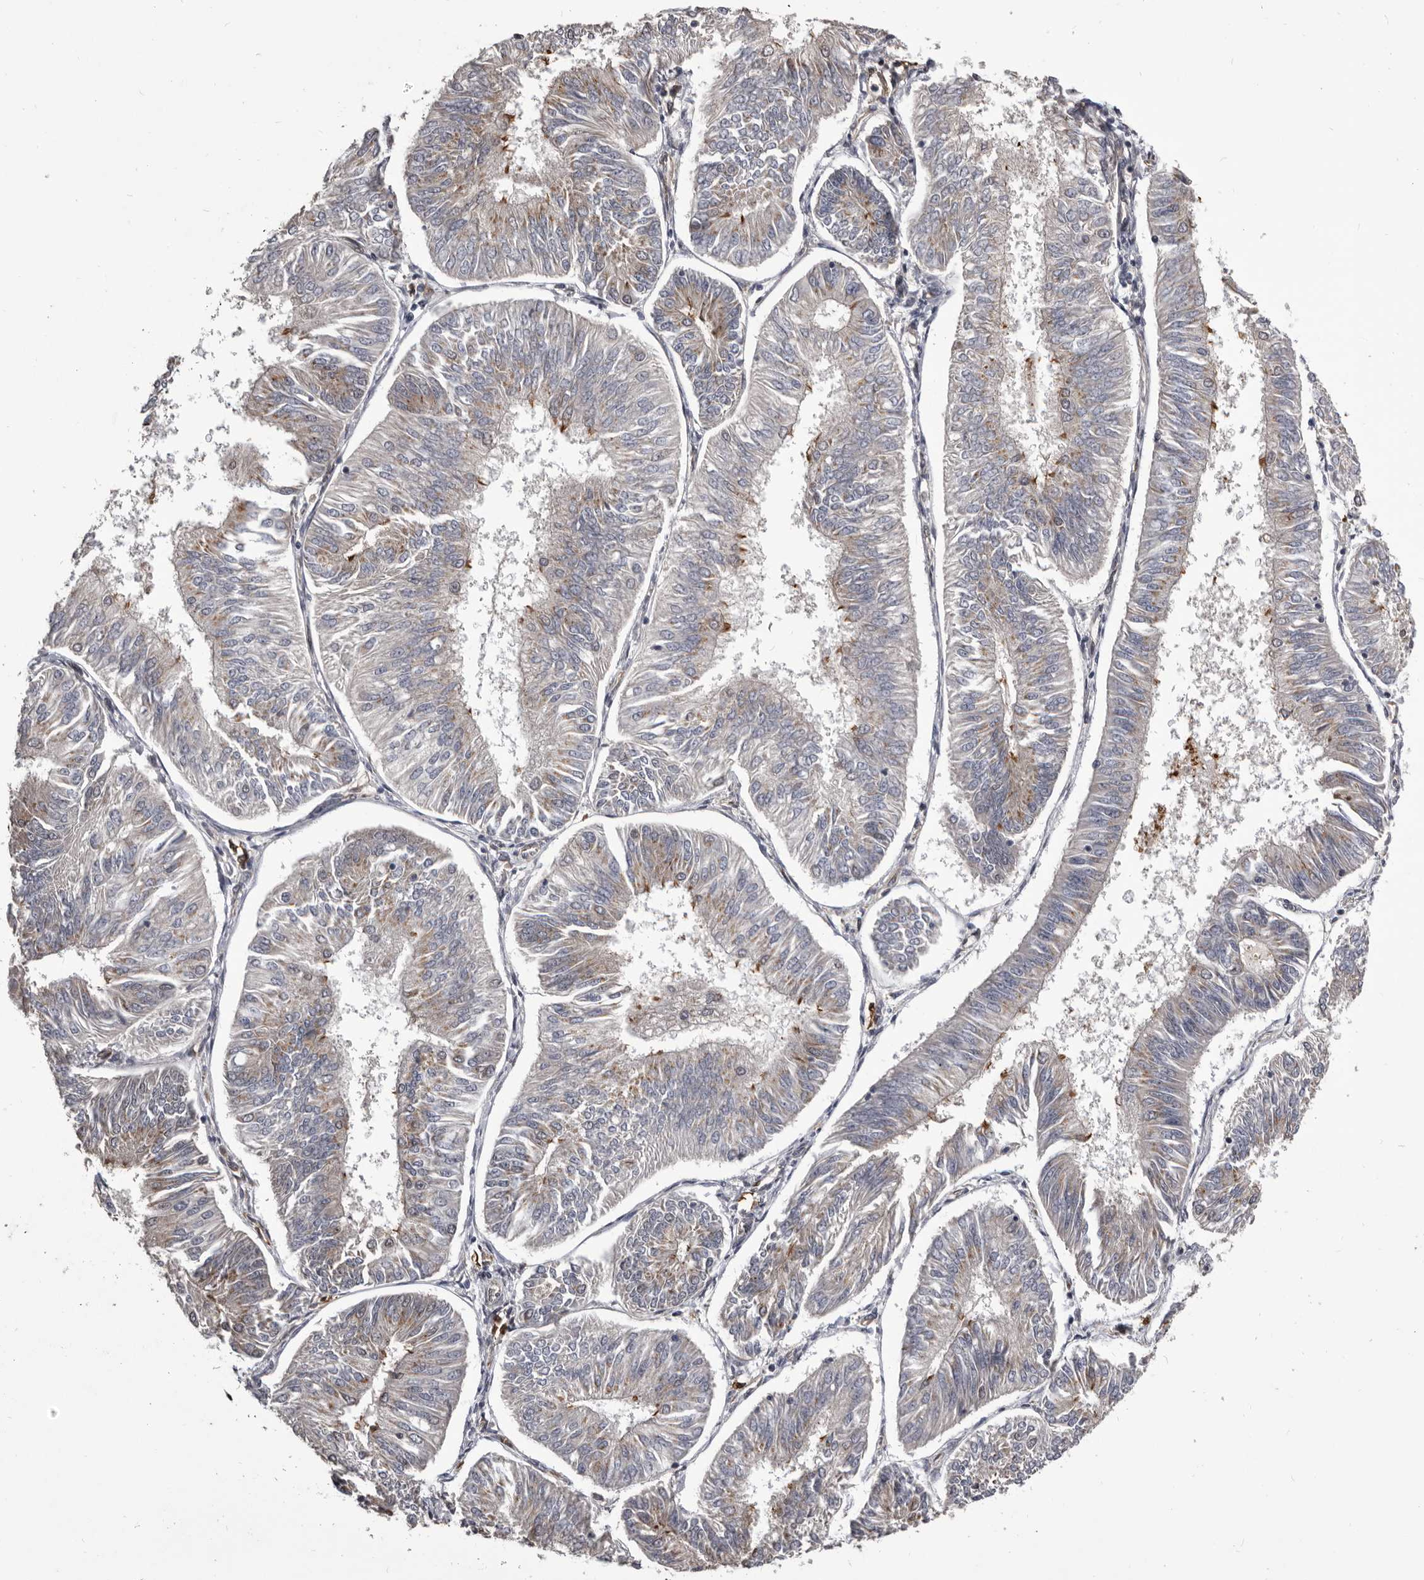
{"staining": {"intensity": "weak", "quantity": "<25%", "location": "cytoplasmic/membranous"}, "tissue": "endometrial cancer", "cell_type": "Tumor cells", "image_type": "cancer", "snomed": [{"axis": "morphology", "description": "Adenocarcinoma, NOS"}, {"axis": "topography", "description": "Endometrium"}], "caption": "Protein analysis of endometrial cancer (adenocarcinoma) demonstrates no significant positivity in tumor cells.", "gene": "ADAMTS20", "patient": {"sex": "female", "age": 58}}